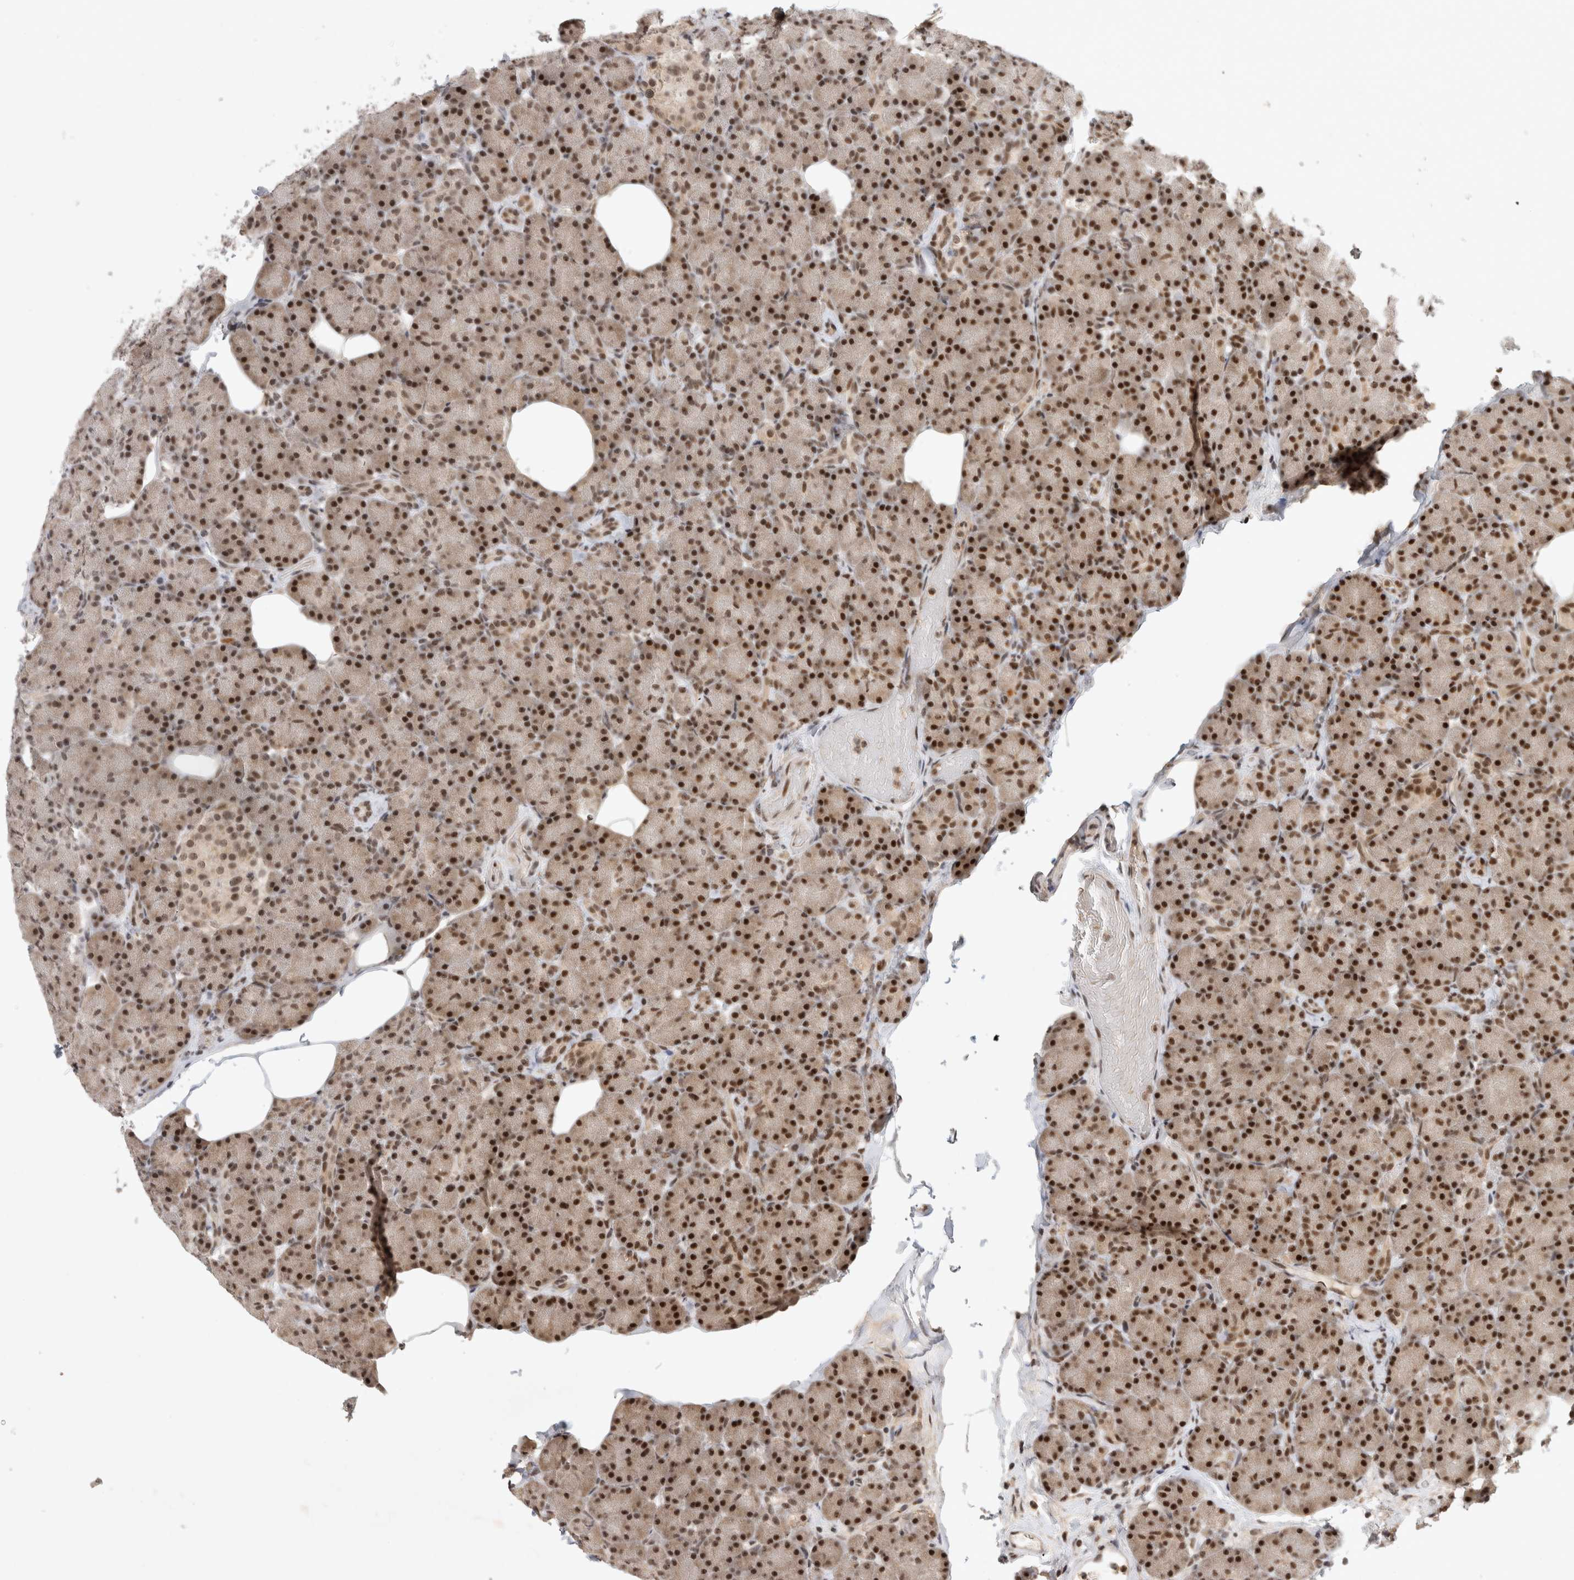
{"staining": {"intensity": "strong", "quantity": ">75%", "location": "nuclear"}, "tissue": "pancreas", "cell_type": "Exocrine glandular cells", "image_type": "normal", "snomed": [{"axis": "morphology", "description": "Normal tissue, NOS"}, {"axis": "topography", "description": "Pancreas"}], "caption": "Pancreas stained for a protein (brown) shows strong nuclear positive staining in approximately >75% of exocrine glandular cells.", "gene": "HESX1", "patient": {"sex": "female", "age": 43}}